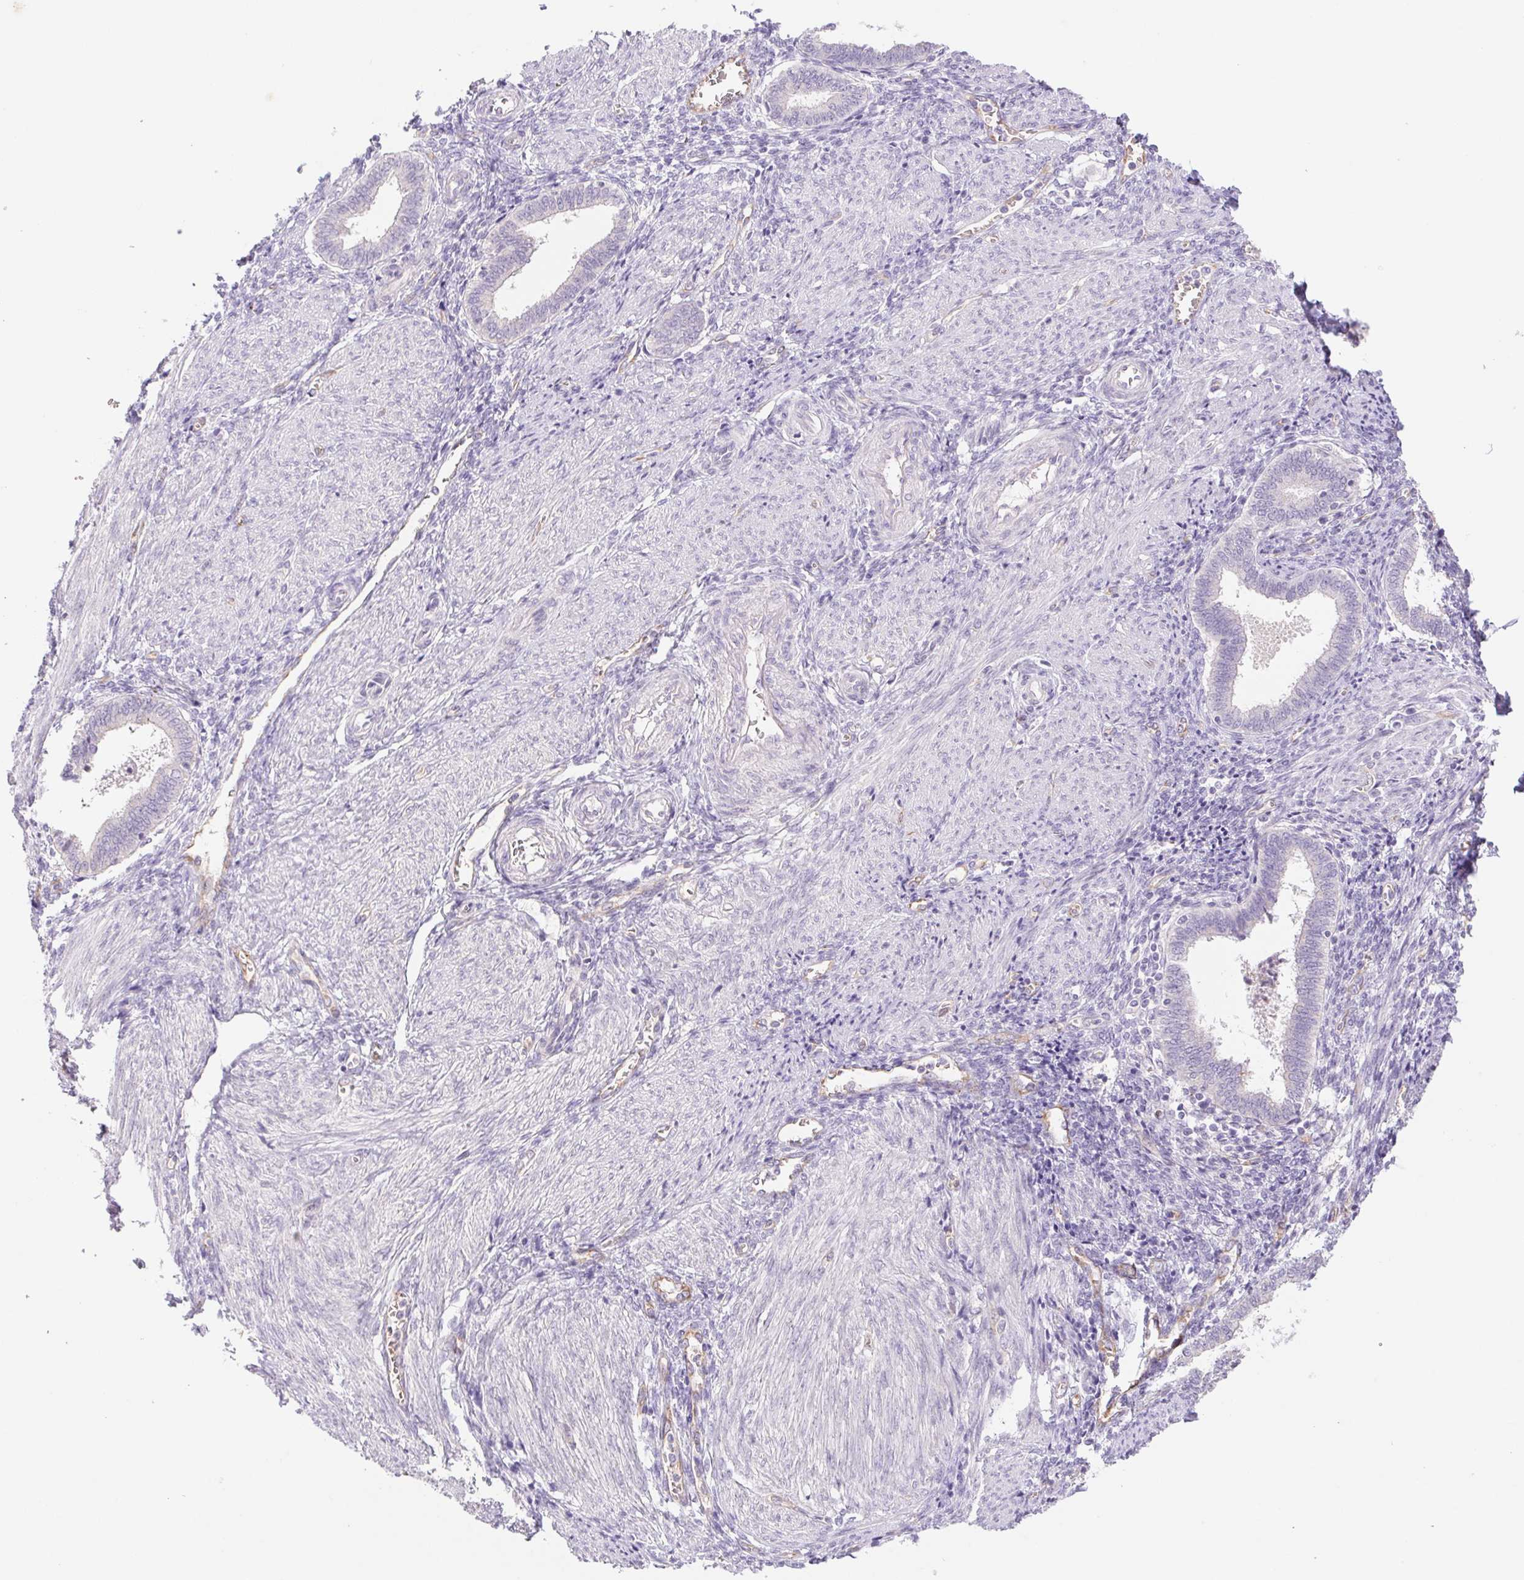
{"staining": {"intensity": "negative", "quantity": "none", "location": "none"}, "tissue": "endometrium", "cell_type": "Cells in endometrial stroma", "image_type": "normal", "snomed": [{"axis": "morphology", "description": "Normal tissue, NOS"}, {"axis": "topography", "description": "Endometrium"}], "caption": "Human endometrium stained for a protein using IHC reveals no staining in cells in endometrial stroma.", "gene": "IGFL3", "patient": {"sex": "female", "age": 42}}